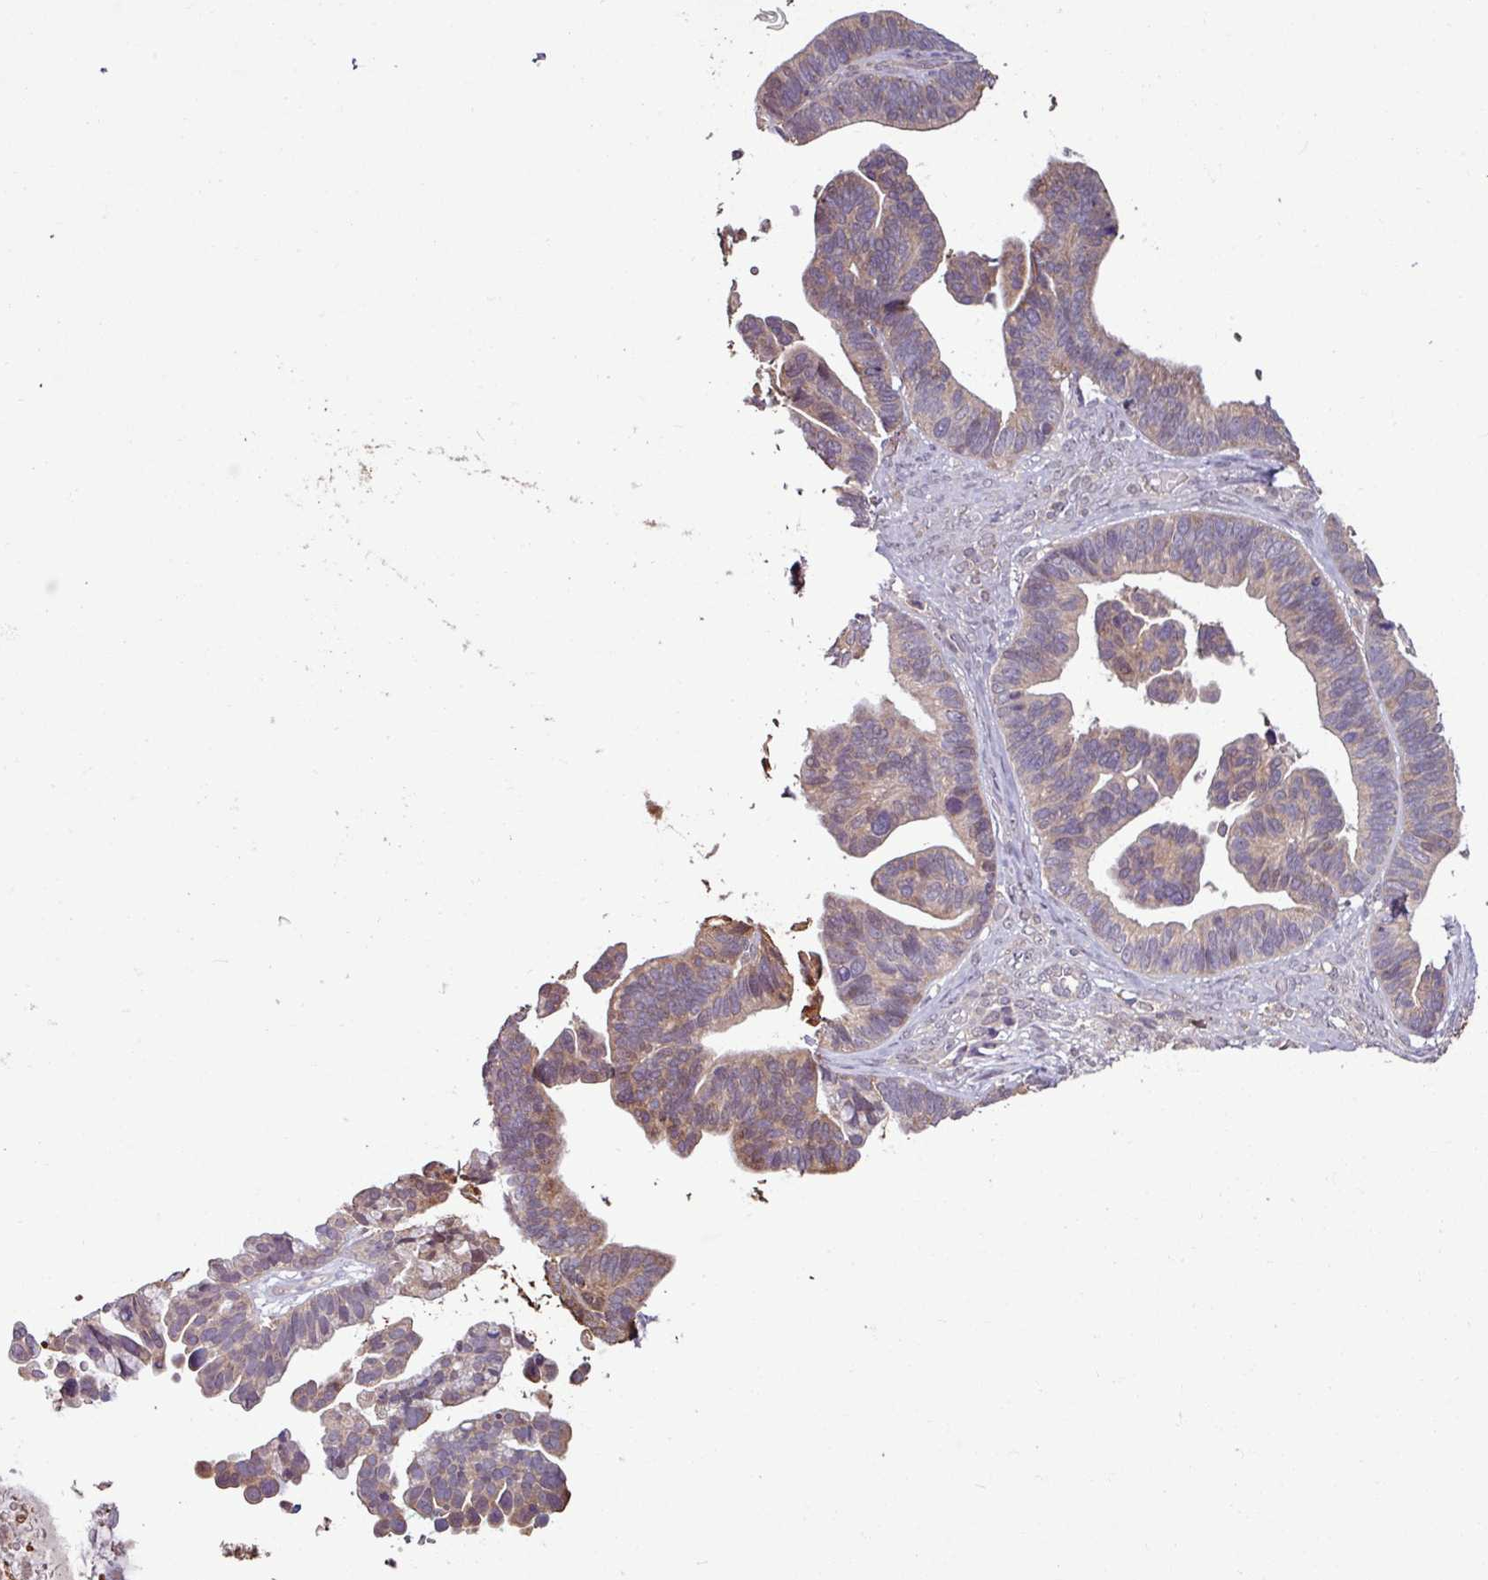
{"staining": {"intensity": "weak", "quantity": "25%-75%", "location": "cytoplasmic/membranous"}, "tissue": "ovarian cancer", "cell_type": "Tumor cells", "image_type": "cancer", "snomed": [{"axis": "morphology", "description": "Cystadenocarcinoma, serous, NOS"}, {"axis": "topography", "description": "Ovary"}], "caption": "Tumor cells reveal weak cytoplasmic/membranous staining in approximately 25%-75% of cells in ovarian cancer.", "gene": "OR6B1", "patient": {"sex": "female", "age": 56}}